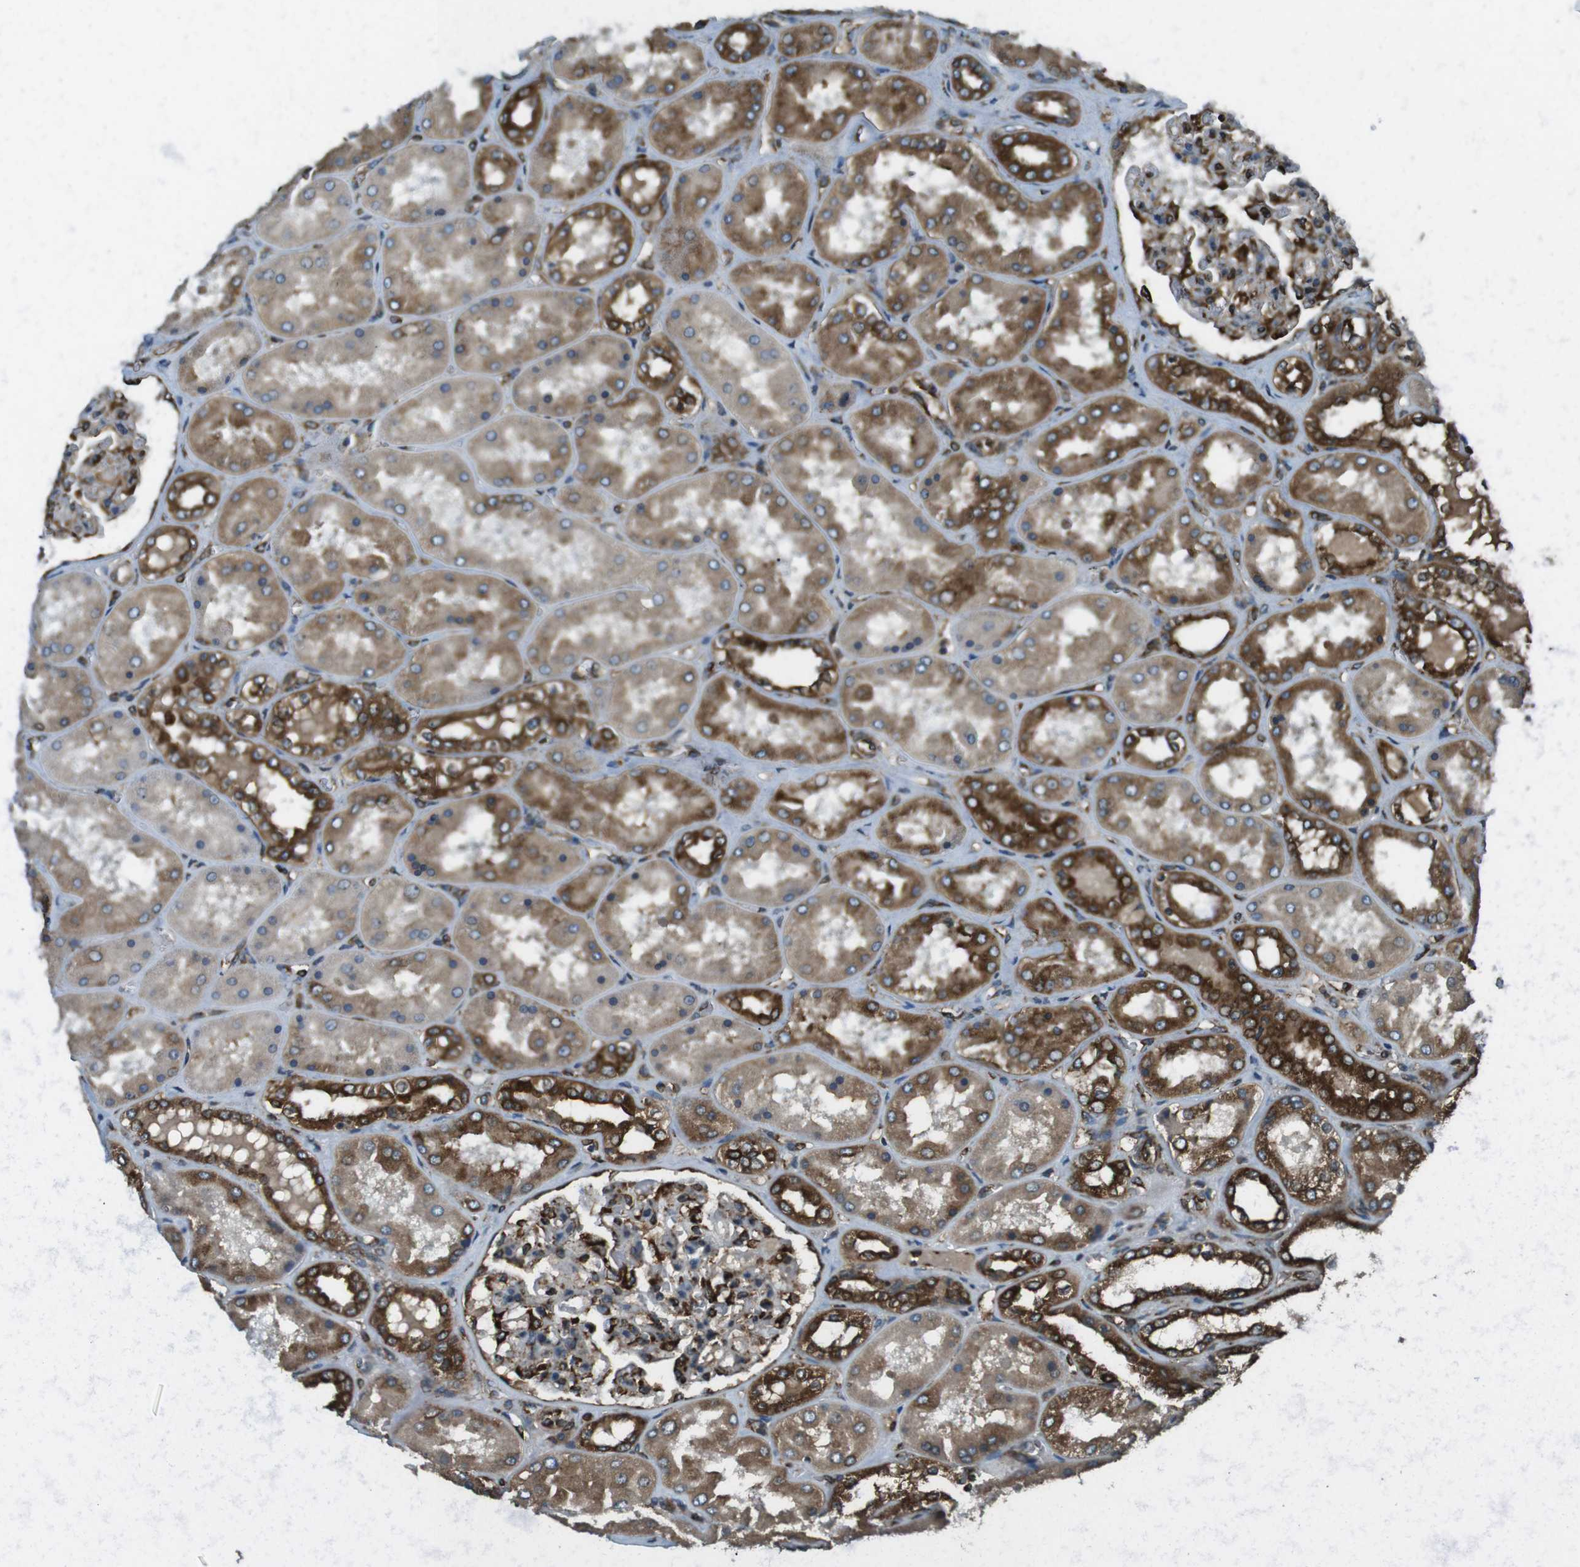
{"staining": {"intensity": "strong", "quantity": "25%-75%", "location": "cytoplasmic/membranous"}, "tissue": "kidney", "cell_type": "Cells in glomeruli", "image_type": "normal", "snomed": [{"axis": "morphology", "description": "Normal tissue, NOS"}, {"axis": "topography", "description": "Kidney"}], "caption": "Strong cytoplasmic/membranous protein staining is identified in about 25%-75% of cells in glomeruli in kidney. (DAB (3,3'-diaminobenzidine) = brown stain, brightfield microscopy at high magnification).", "gene": "KTN1", "patient": {"sex": "female", "age": 56}}